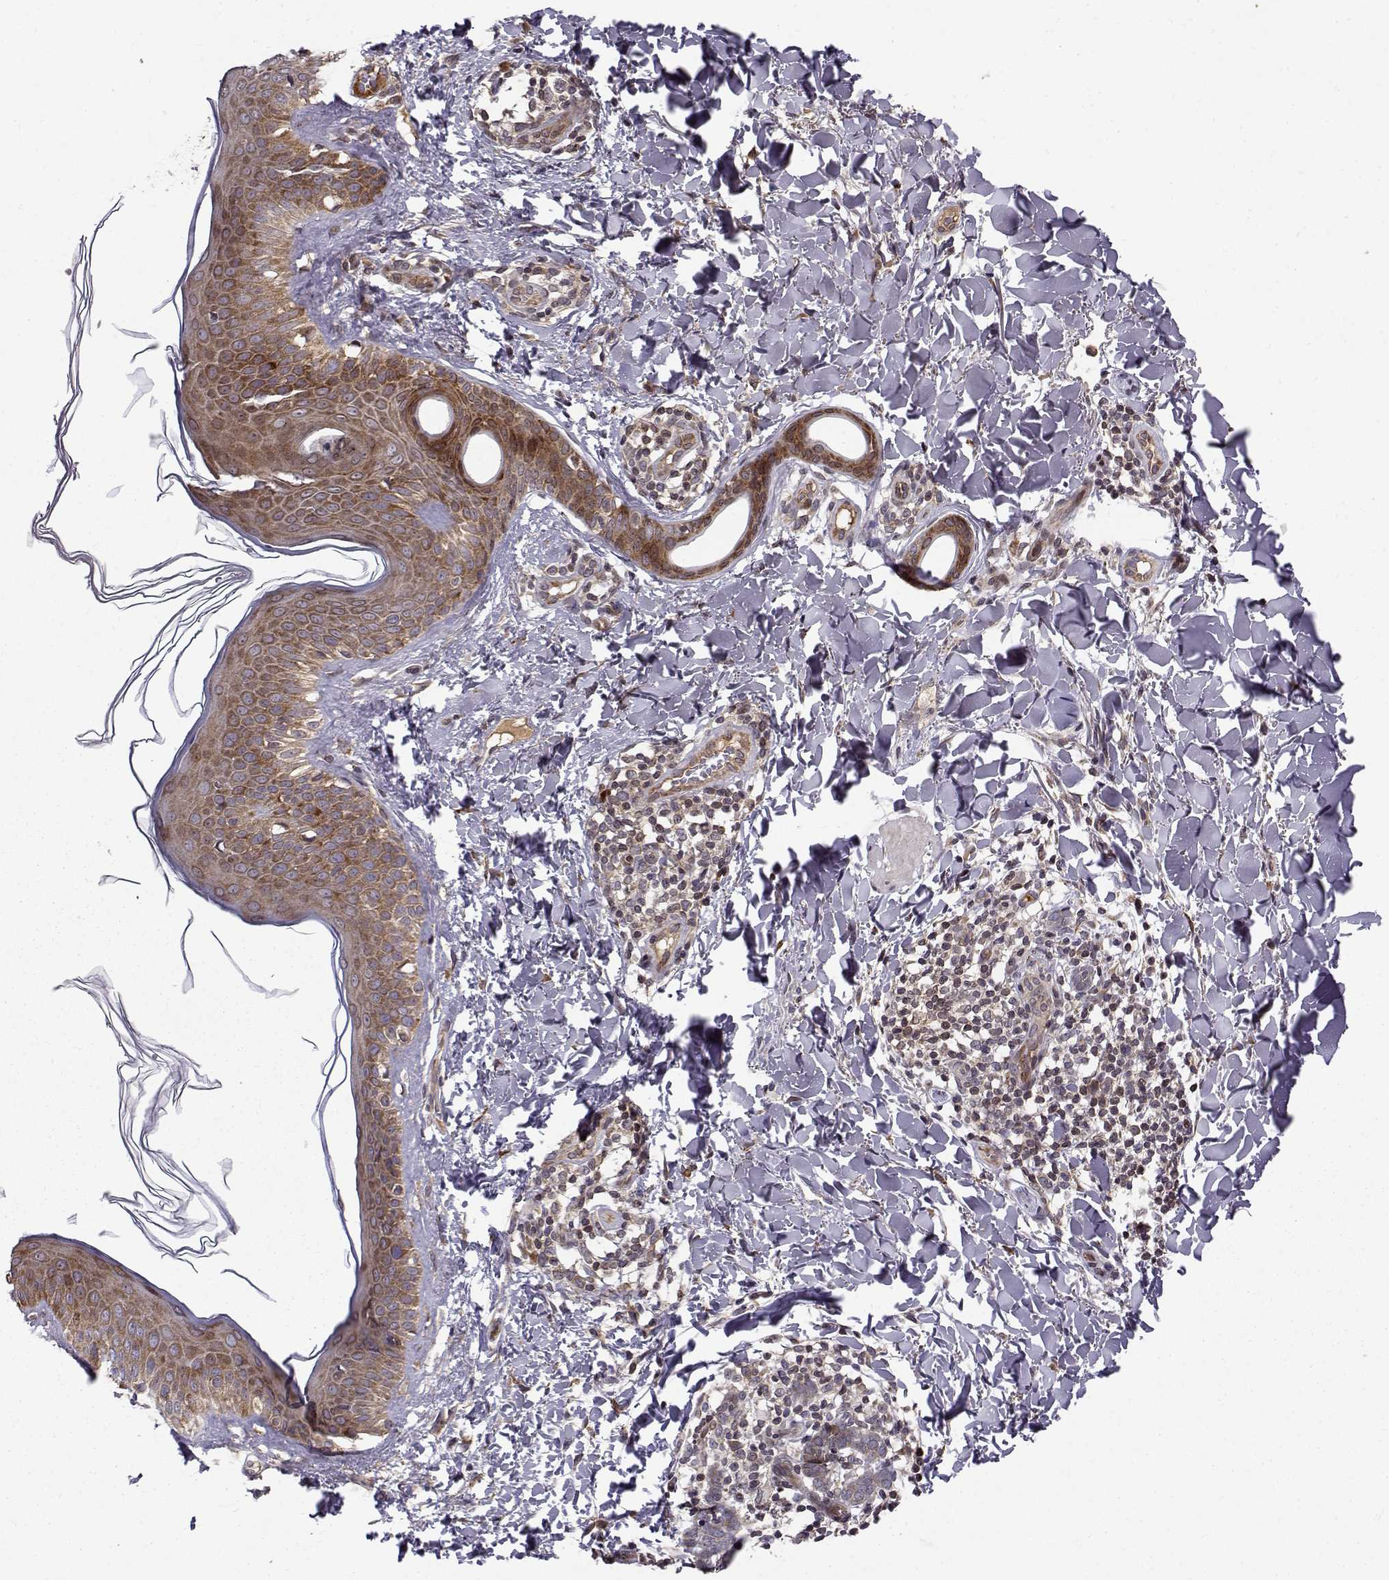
{"staining": {"intensity": "strong", "quantity": "<25%", "location": "cytoplasmic/membranous"}, "tissue": "skin cancer", "cell_type": "Tumor cells", "image_type": "cancer", "snomed": [{"axis": "morphology", "description": "Normal tissue, NOS"}, {"axis": "morphology", "description": "Basal cell carcinoma"}, {"axis": "topography", "description": "Skin"}], "caption": "Protein staining reveals strong cytoplasmic/membranous expression in approximately <25% of tumor cells in skin cancer.", "gene": "RPL31", "patient": {"sex": "male", "age": 46}}